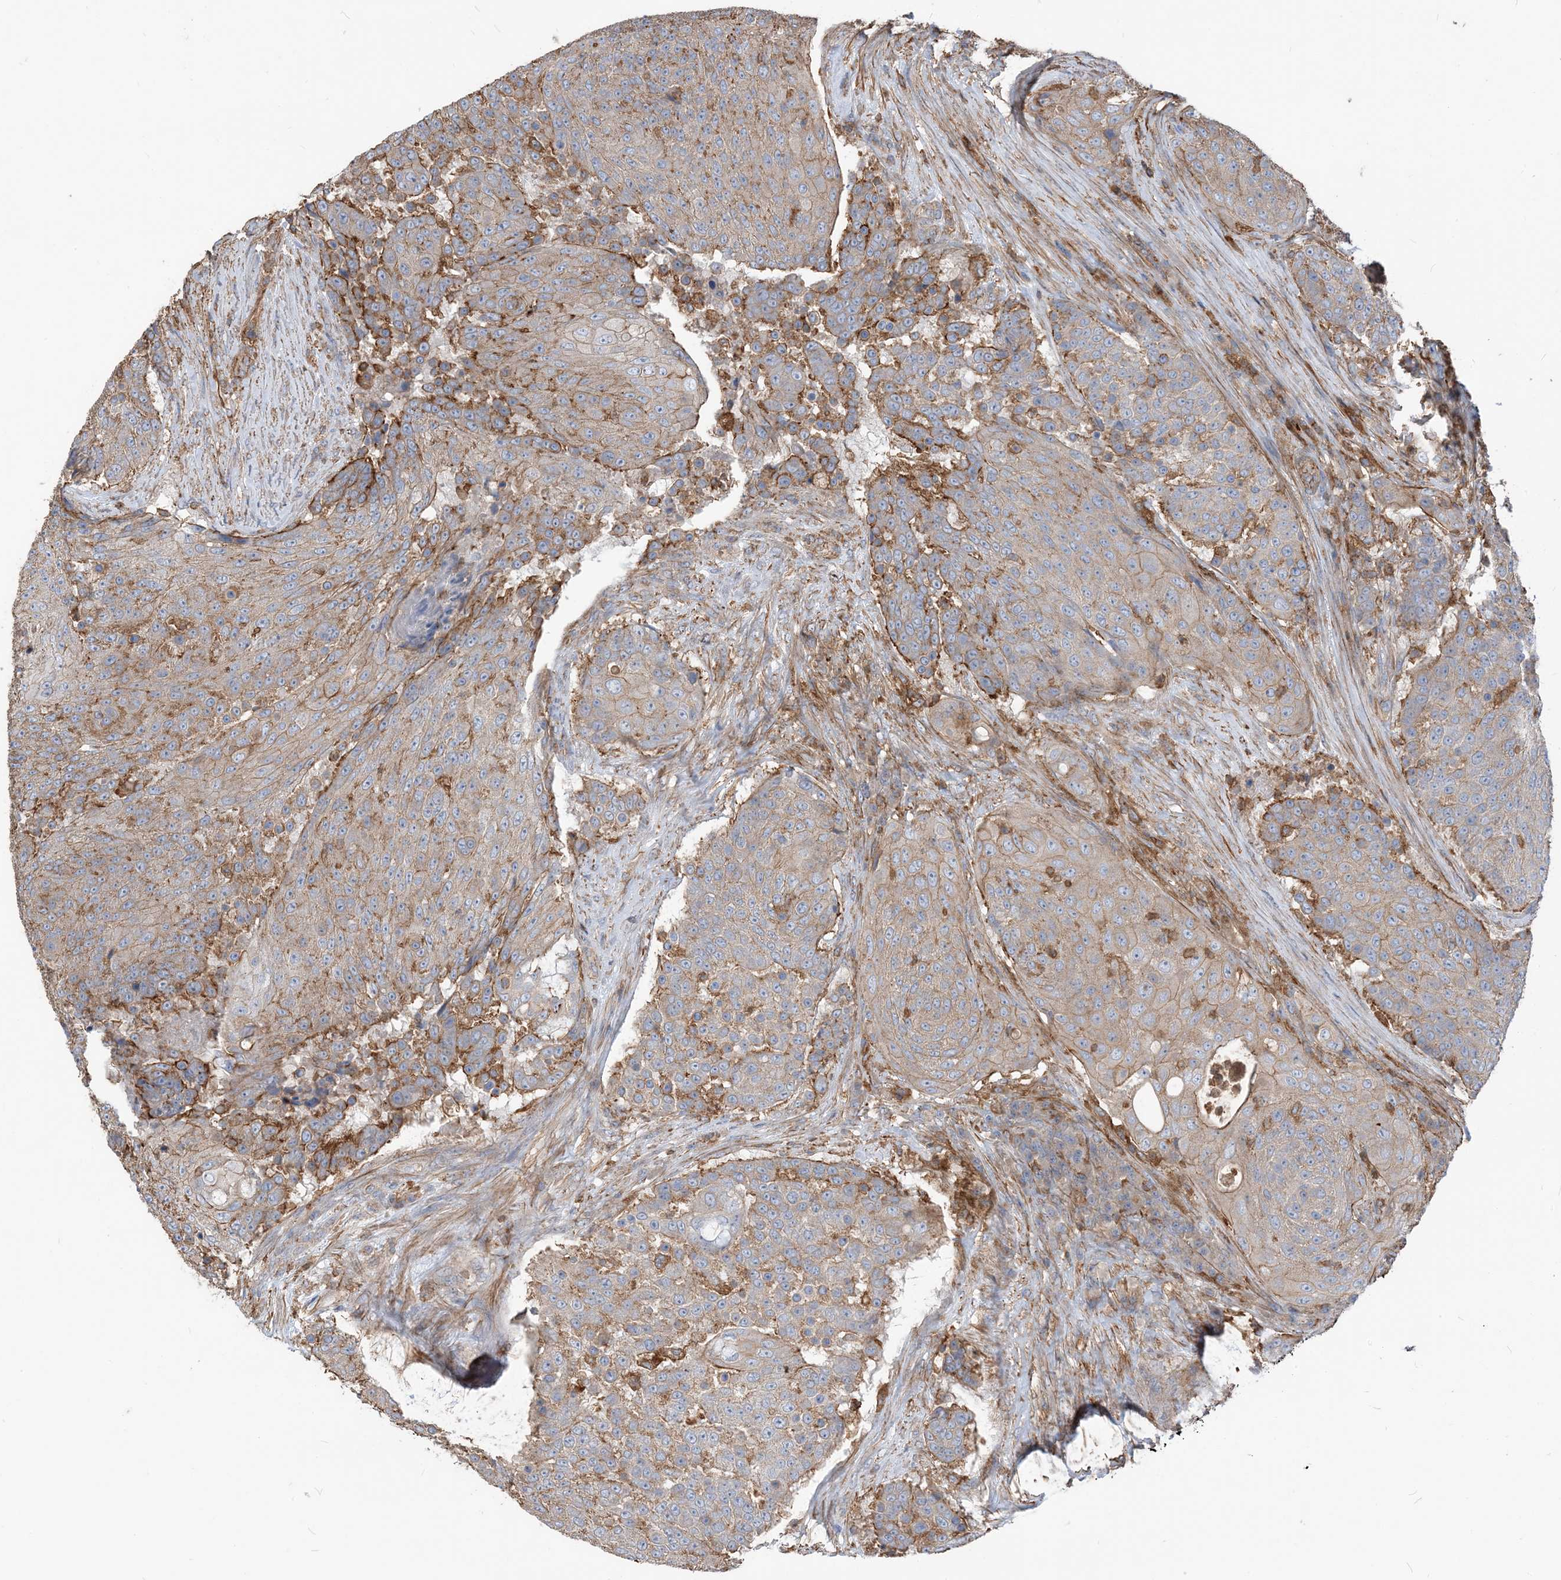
{"staining": {"intensity": "weak", "quantity": "25%-75%", "location": "cytoplasmic/membranous"}, "tissue": "urothelial cancer", "cell_type": "Tumor cells", "image_type": "cancer", "snomed": [{"axis": "morphology", "description": "Urothelial carcinoma, High grade"}, {"axis": "topography", "description": "Urinary bladder"}], "caption": "This micrograph exhibits immunohistochemistry (IHC) staining of urothelial cancer, with low weak cytoplasmic/membranous positivity in about 25%-75% of tumor cells.", "gene": "PARVG", "patient": {"sex": "female", "age": 63}}